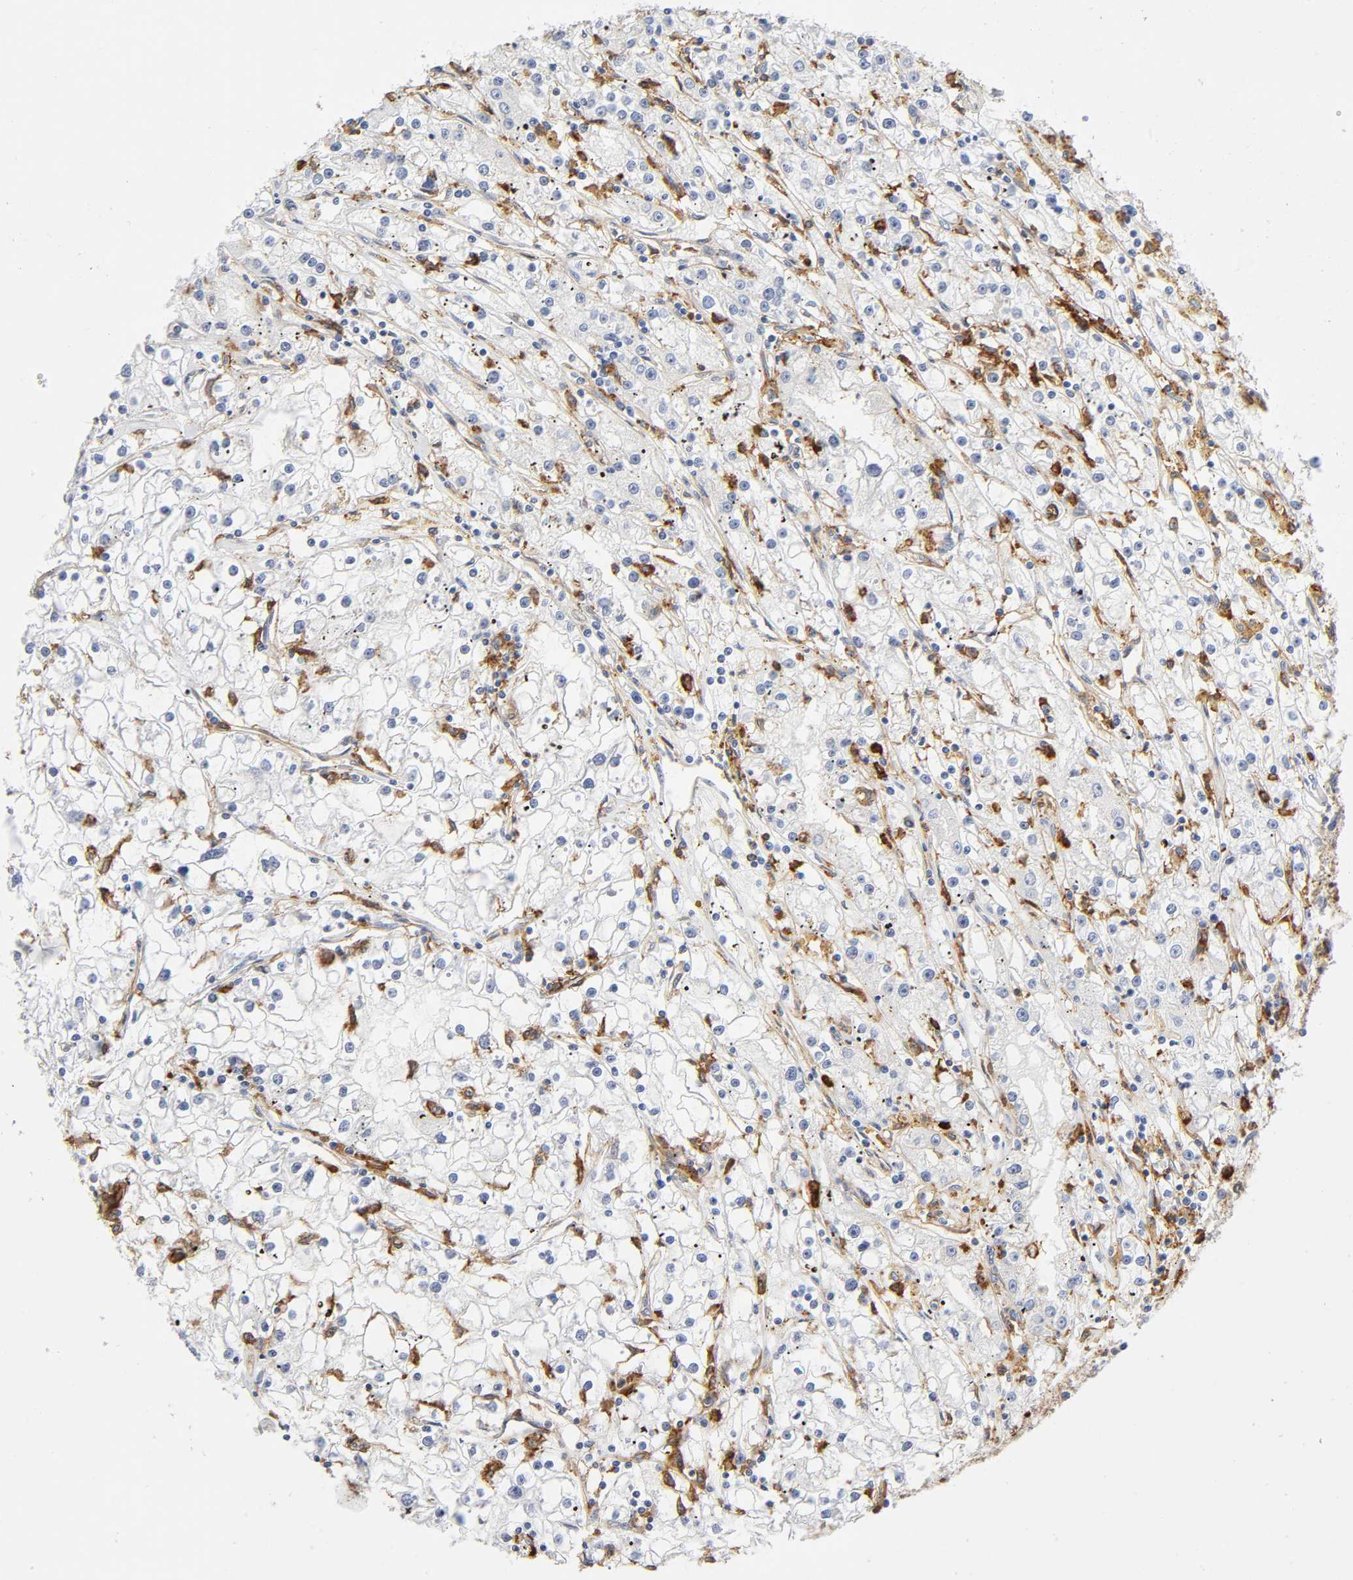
{"staining": {"intensity": "negative", "quantity": "none", "location": "none"}, "tissue": "renal cancer", "cell_type": "Tumor cells", "image_type": "cancer", "snomed": [{"axis": "morphology", "description": "Adenocarcinoma, NOS"}, {"axis": "topography", "description": "Kidney"}], "caption": "Immunohistochemical staining of human renal adenocarcinoma reveals no significant positivity in tumor cells.", "gene": "LYN", "patient": {"sex": "male", "age": 56}}